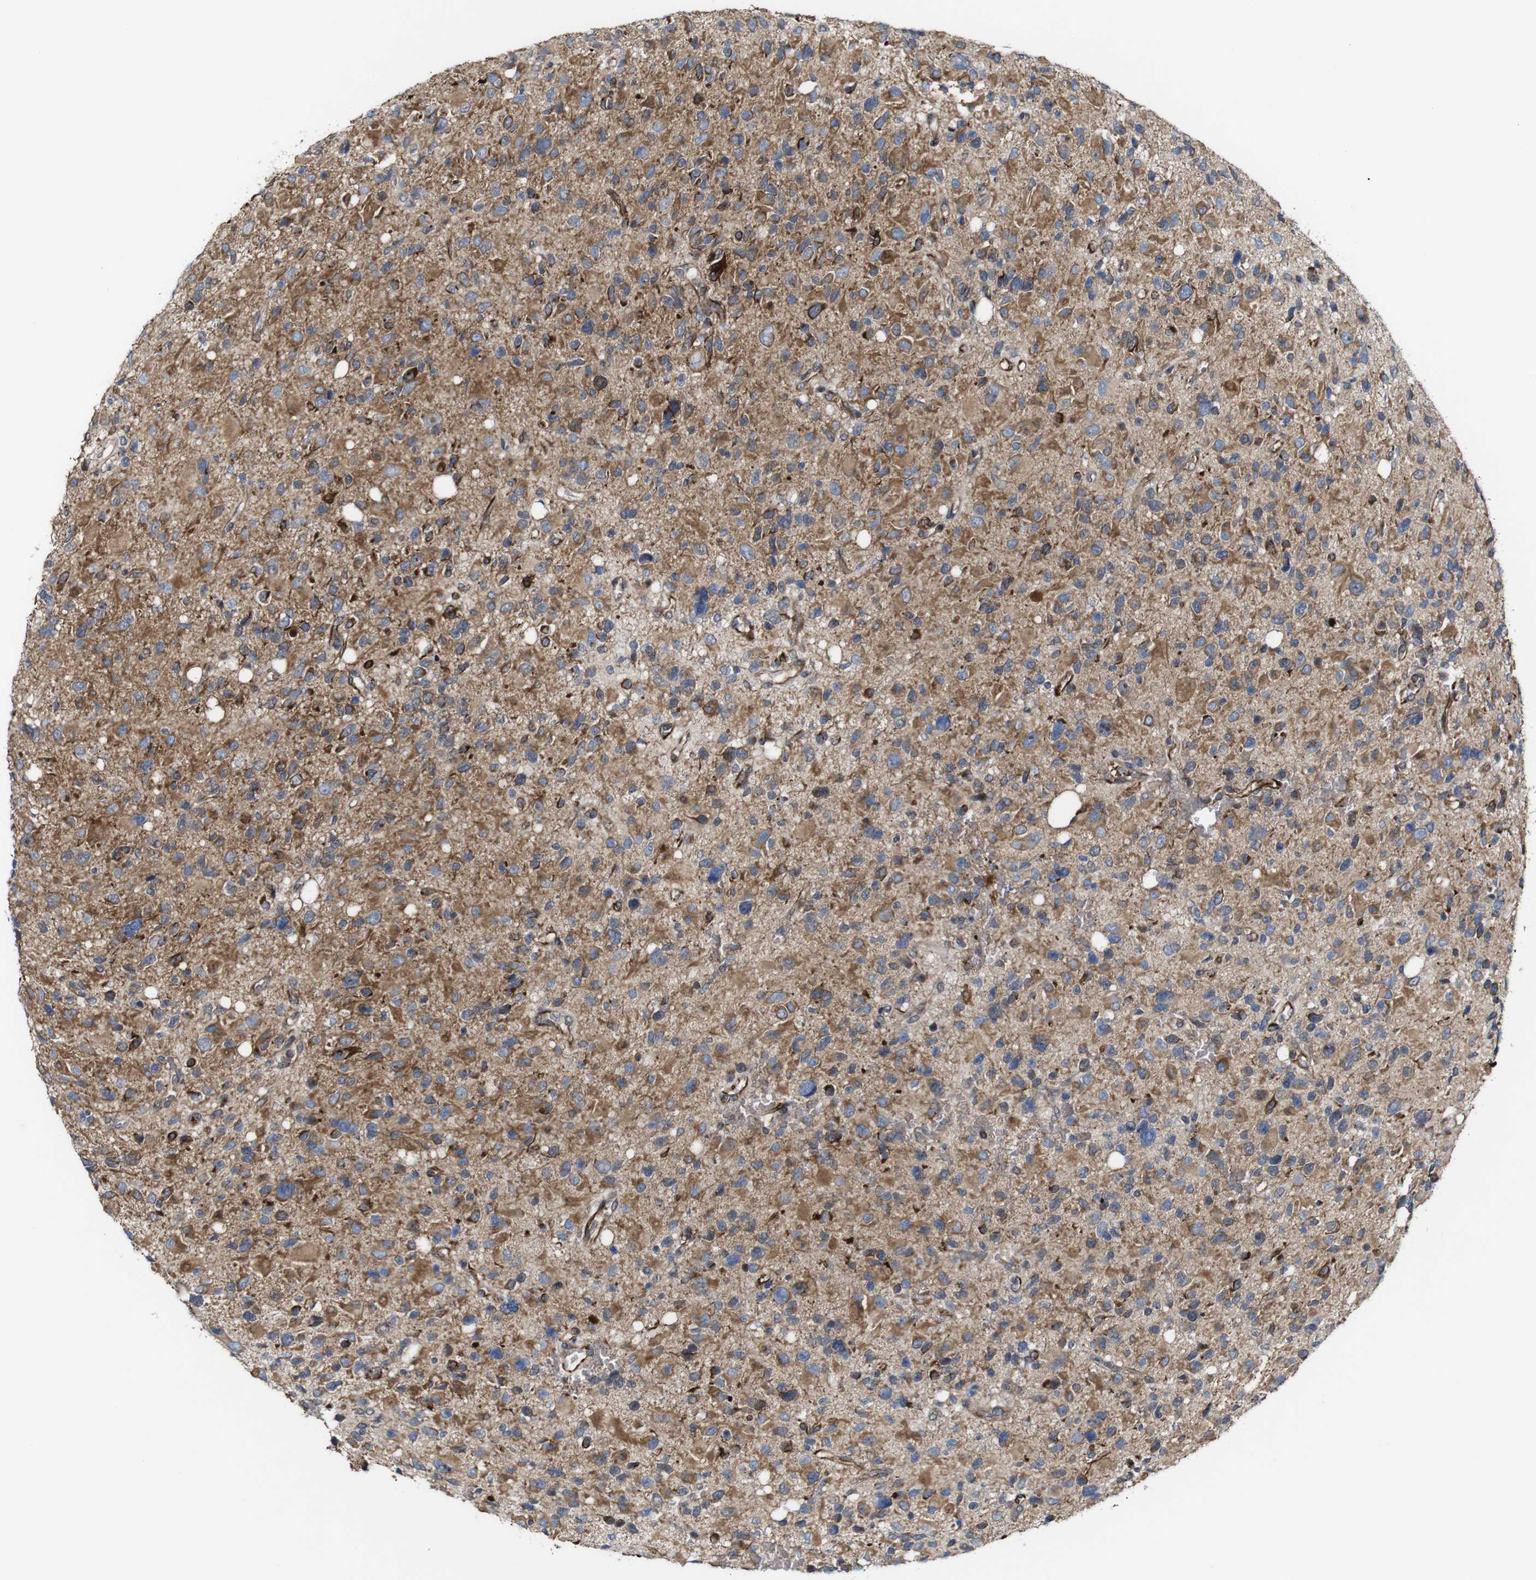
{"staining": {"intensity": "moderate", "quantity": "25%-75%", "location": "cytoplasmic/membranous"}, "tissue": "glioma", "cell_type": "Tumor cells", "image_type": "cancer", "snomed": [{"axis": "morphology", "description": "Glioma, malignant, High grade"}, {"axis": "topography", "description": "Brain"}], "caption": "A micrograph of malignant glioma (high-grade) stained for a protein exhibits moderate cytoplasmic/membranous brown staining in tumor cells.", "gene": "JAK2", "patient": {"sex": "male", "age": 48}}